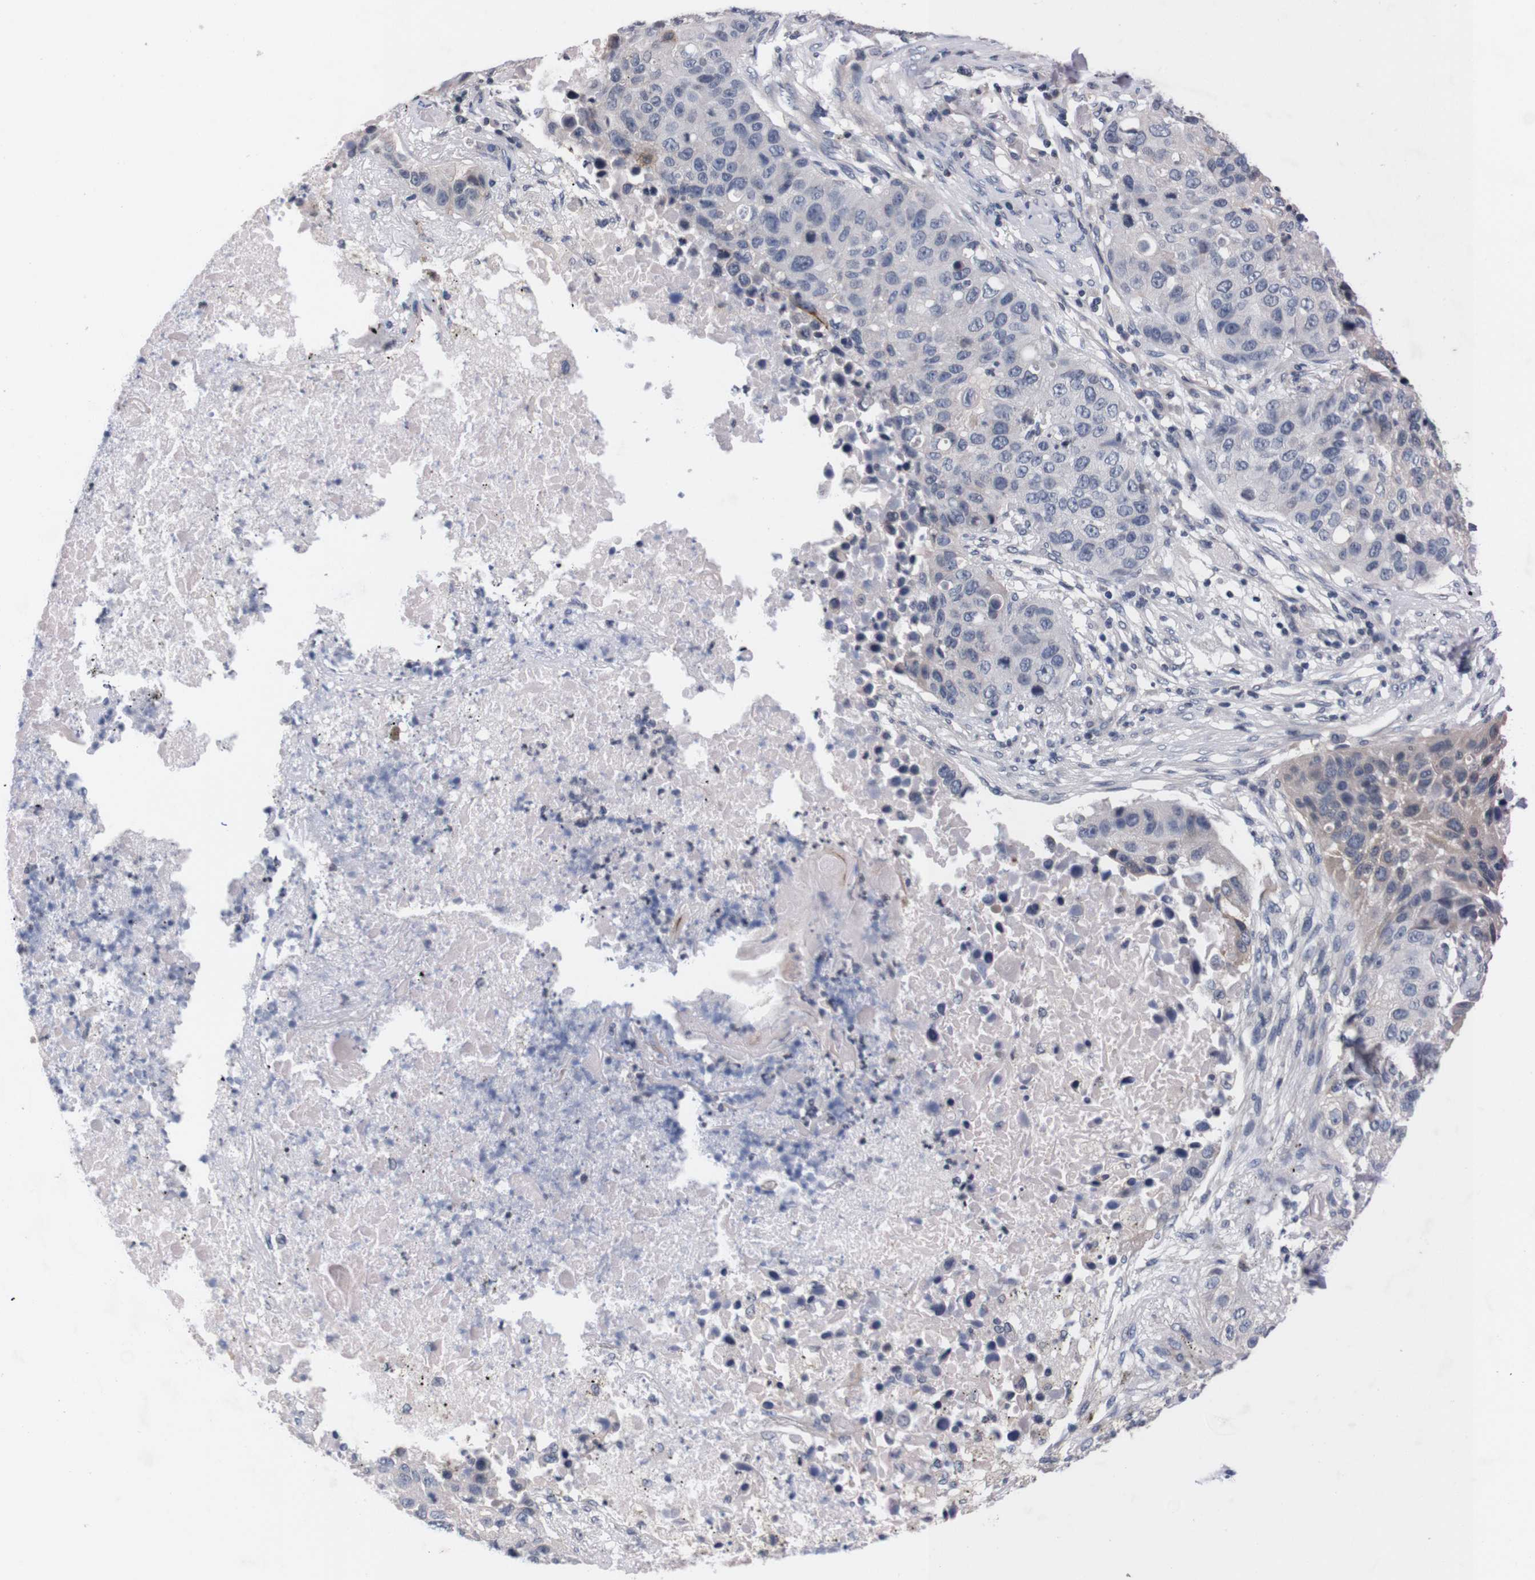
{"staining": {"intensity": "weak", "quantity": "<25%", "location": "cytoplasmic/membranous"}, "tissue": "lung cancer", "cell_type": "Tumor cells", "image_type": "cancer", "snomed": [{"axis": "morphology", "description": "Squamous cell carcinoma, NOS"}, {"axis": "topography", "description": "Lung"}], "caption": "Immunohistochemical staining of lung squamous cell carcinoma displays no significant positivity in tumor cells.", "gene": "TNFRSF21", "patient": {"sex": "male", "age": 57}}